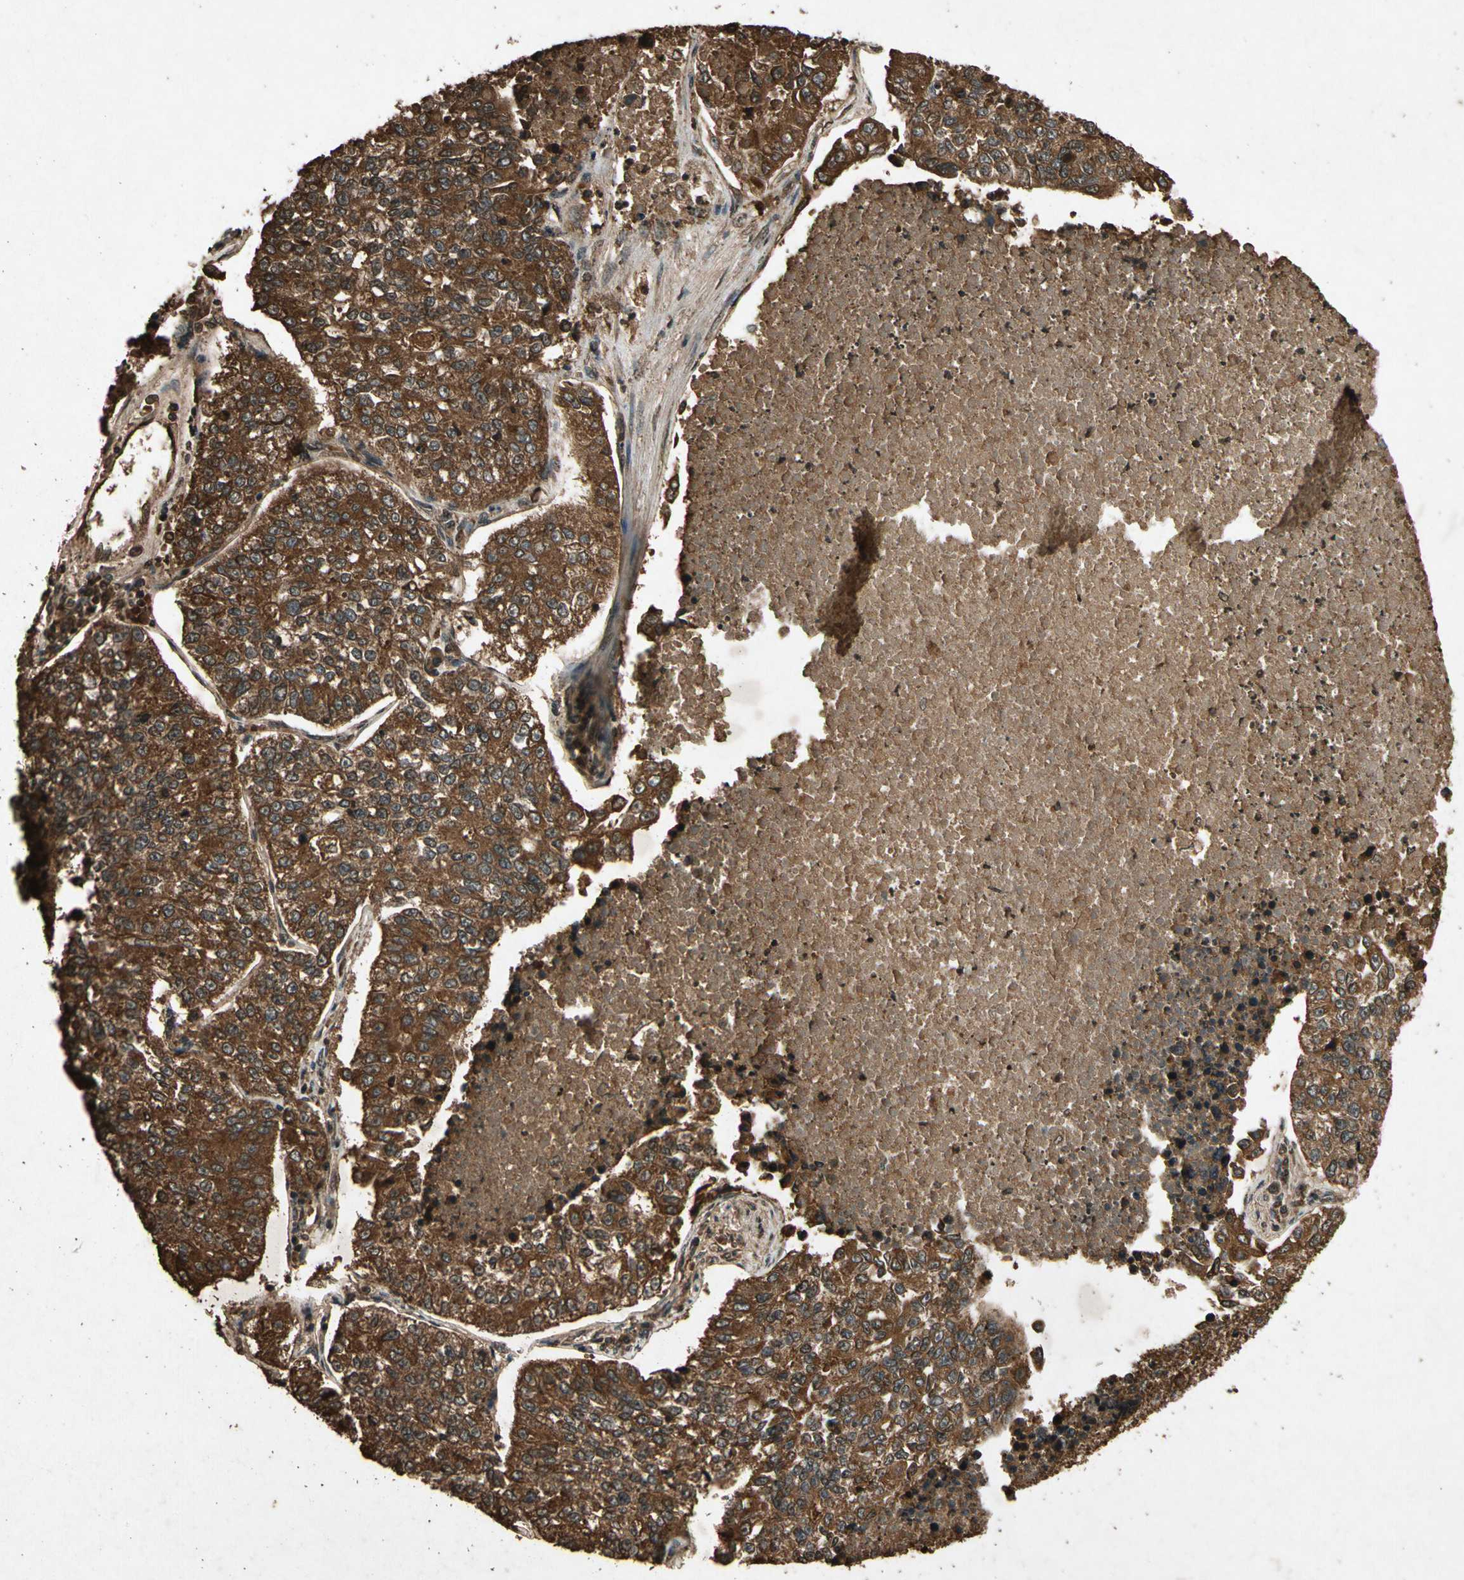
{"staining": {"intensity": "strong", "quantity": ">75%", "location": "cytoplasmic/membranous"}, "tissue": "lung cancer", "cell_type": "Tumor cells", "image_type": "cancer", "snomed": [{"axis": "morphology", "description": "Adenocarcinoma, NOS"}, {"axis": "topography", "description": "Lung"}], "caption": "Immunohistochemical staining of human adenocarcinoma (lung) reveals high levels of strong cytoplasmic/membranous expression in approximately >75% of tumor cells.", "gene": "TXN2", "patient": {"sex": "male", "age": 49}}